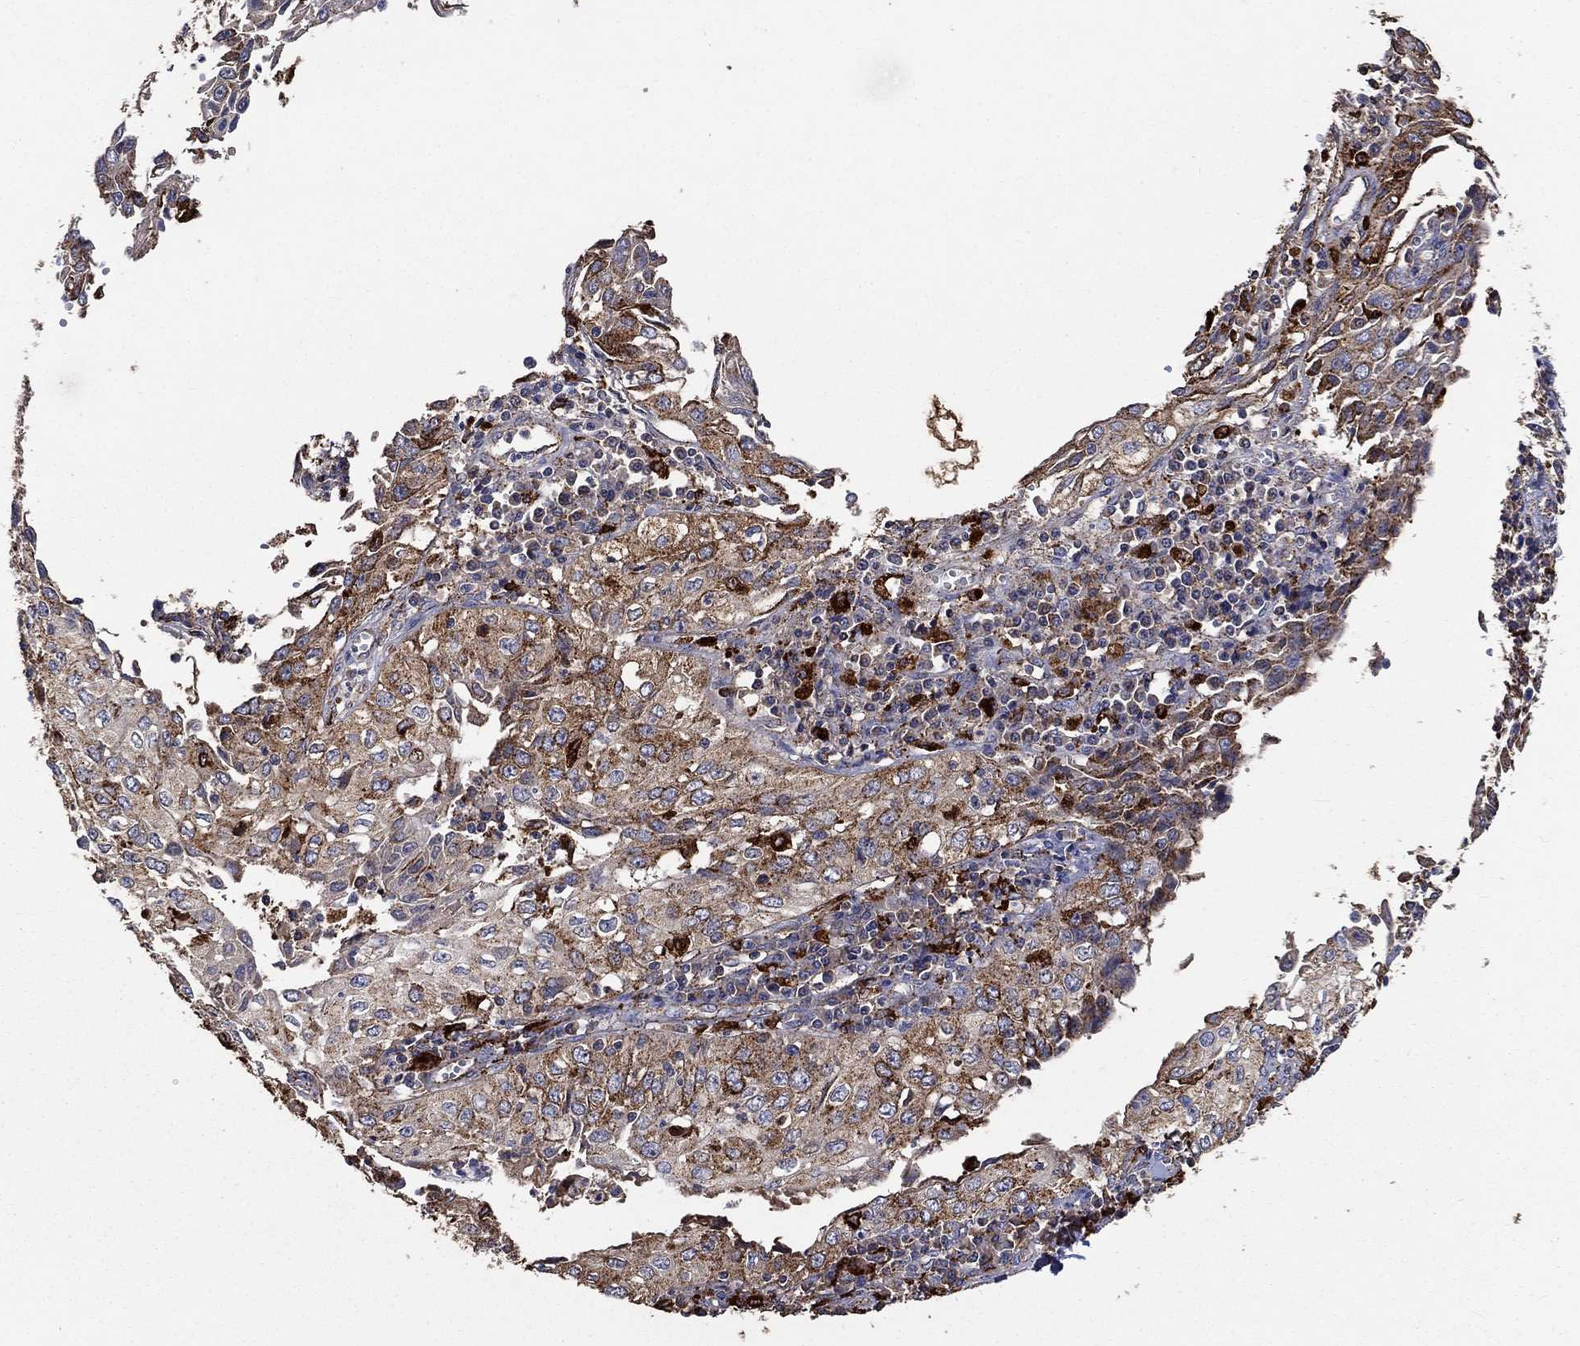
{"staining": {"intensity": "moderate", "quantity": ">75%", "location": "cytoplasmic/membranous"}, "tissue": "cervical cancer", "cell_type": "Tumor cells", "image_type": "cancer", "snomed": [{"axis": "morphology", "description": "Squamous cell carcinoma, NOS"}, {"axis": "topography", "description": "Cervix"}], "caption": "Human cervical cancer stained for a protein (brown) demonstrates moderate cytoplasmic/membranous positive positivity in approximately >75% of tumor cells.", "gene": "CTSB", "patient": {"sex": "female", "age": 24}}